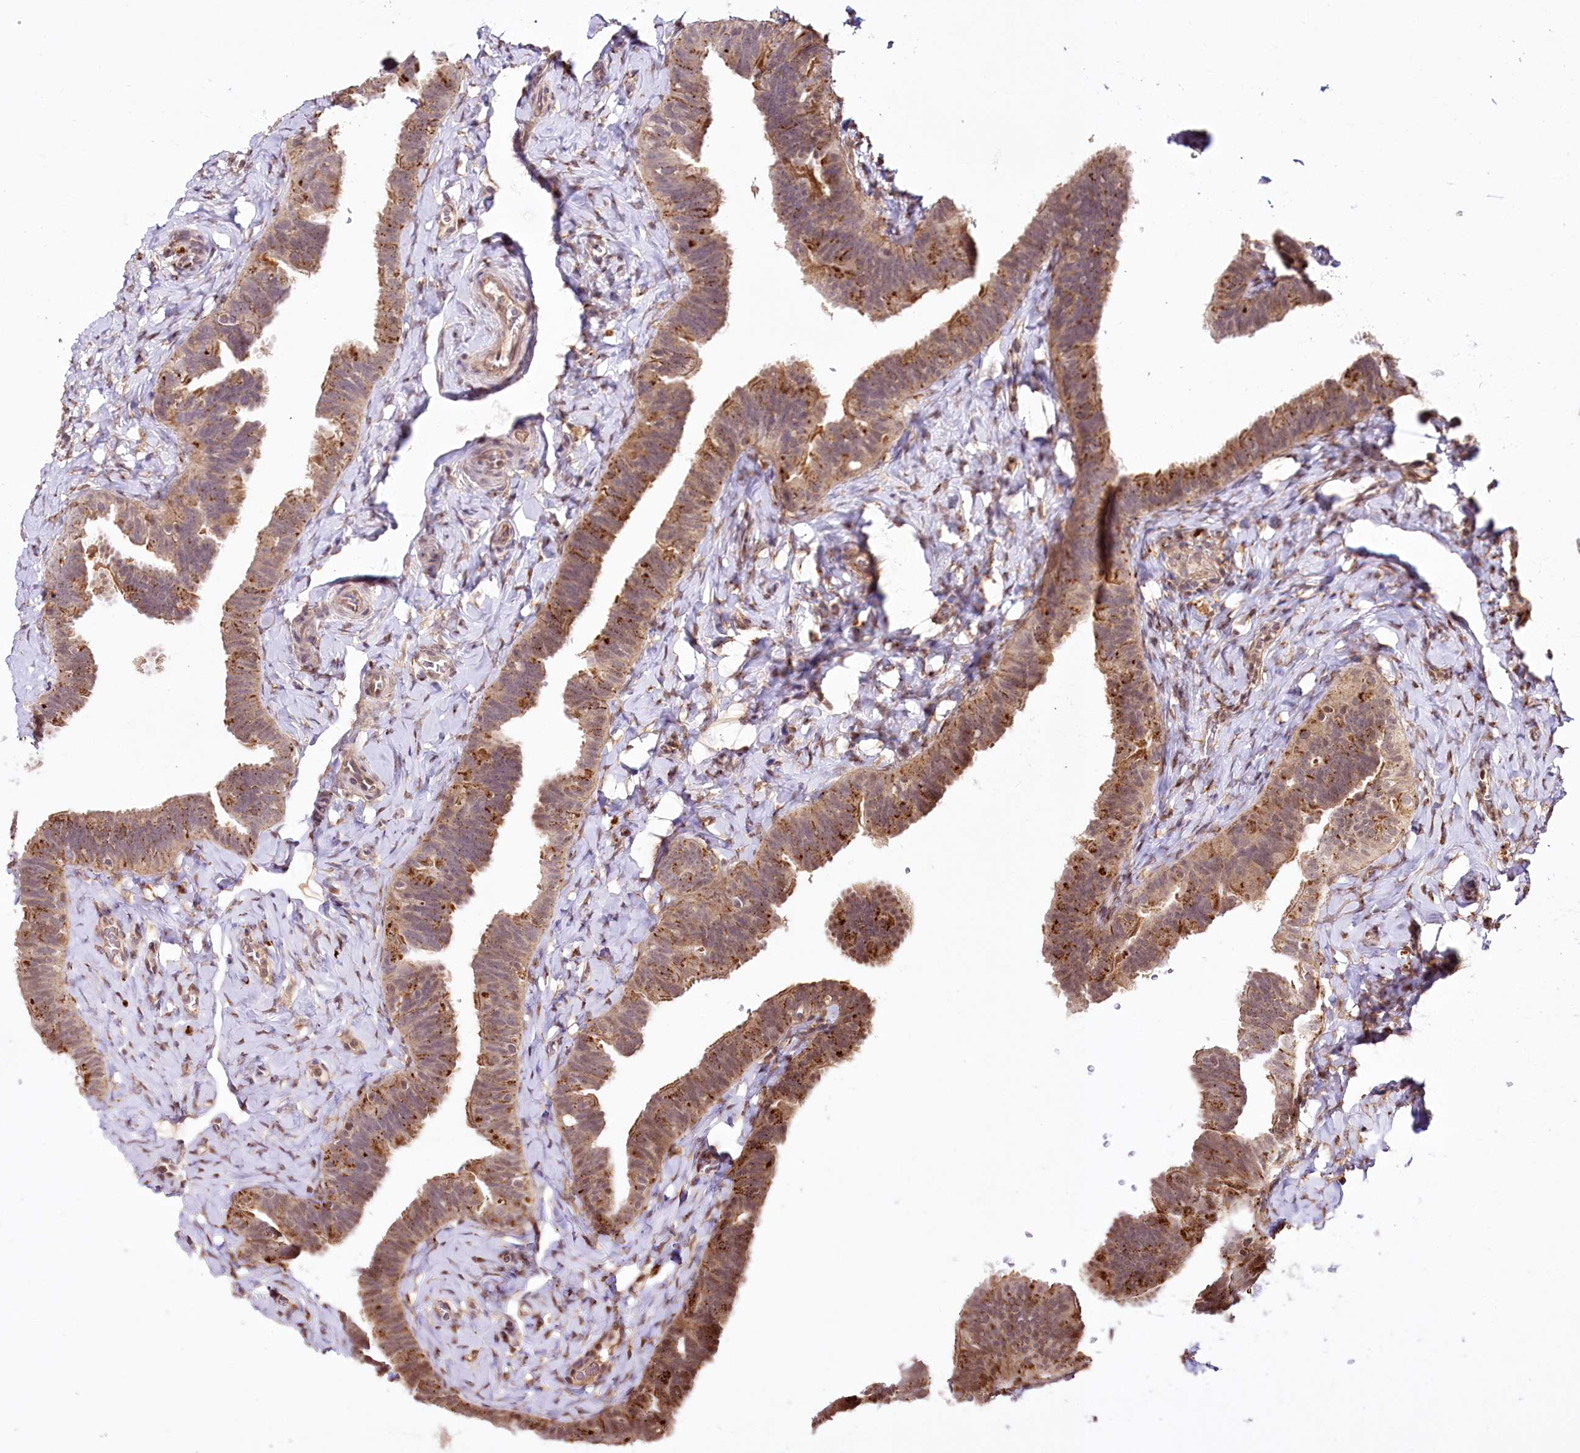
{"staining": {"intensity": "moderate", "quantity": "25%-75%", "location": "cytoplasmic/membranous"}, "tissue": "fallopian tube", "cell_type": "Glandular cells", "image_type": "normal", "snomed": [{"axis": "morphology", "description": "Normal tissue, NOS"}, {"axis": "topography", "description": "Fallopian tube"}], "caption": "IHC photomicrograph of benign fallopian tube: human fallopian tube stained using immunohistochemistry demonstrates medium levels of moderate protein expression localized specifically in the cytoplasmic/membranous of glandular cells, appearing as a cytoplasmic/membranous brown color.", "gene": "HOXC8", "patient": {"sex": "female", "age": 39}}